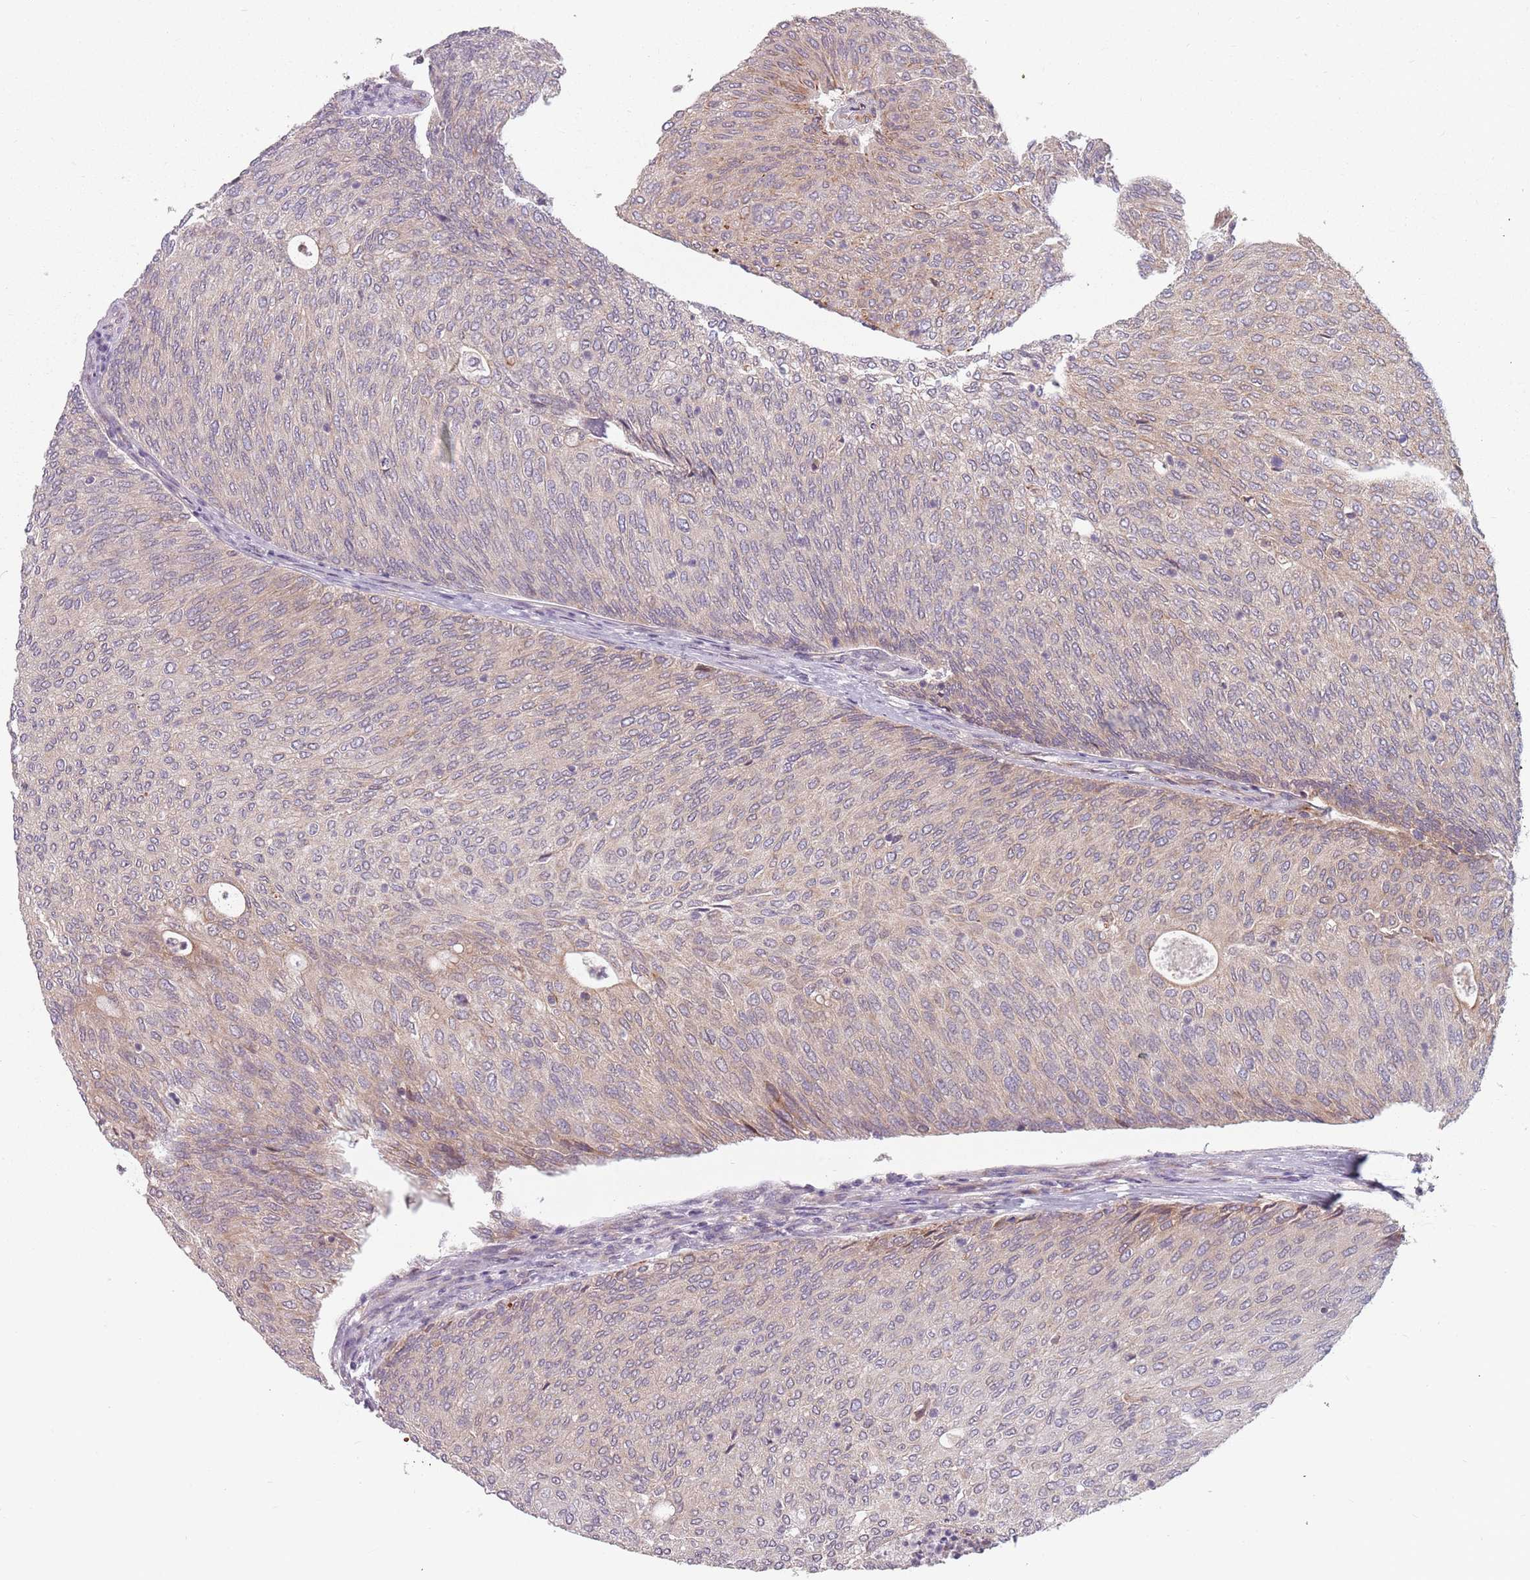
{"staining": {"intensity": "weak", "quantity": "25%-75%", "location": "cytoplasmic/membranous"}, "tissue": "urothelial cancer", "cell_type": "Tumor cells", "image_type": "cancer", "snomed": [{"axis": "morphology", "description": "Urothelial carcinoma, Low grade"}, {"axis": "topography", "description": "Urinary bladder"}], "caption": "An immunohistochemistry (IHC) photomicrograph of tumor tissue is shown. Protein staining in brown highlights weak cytoplasmic/membranous positivity in low-grade urothelial carcinoma within tumor cells.", "gene": "ADAL", "patient": {"sex": "female", "age": 79}}